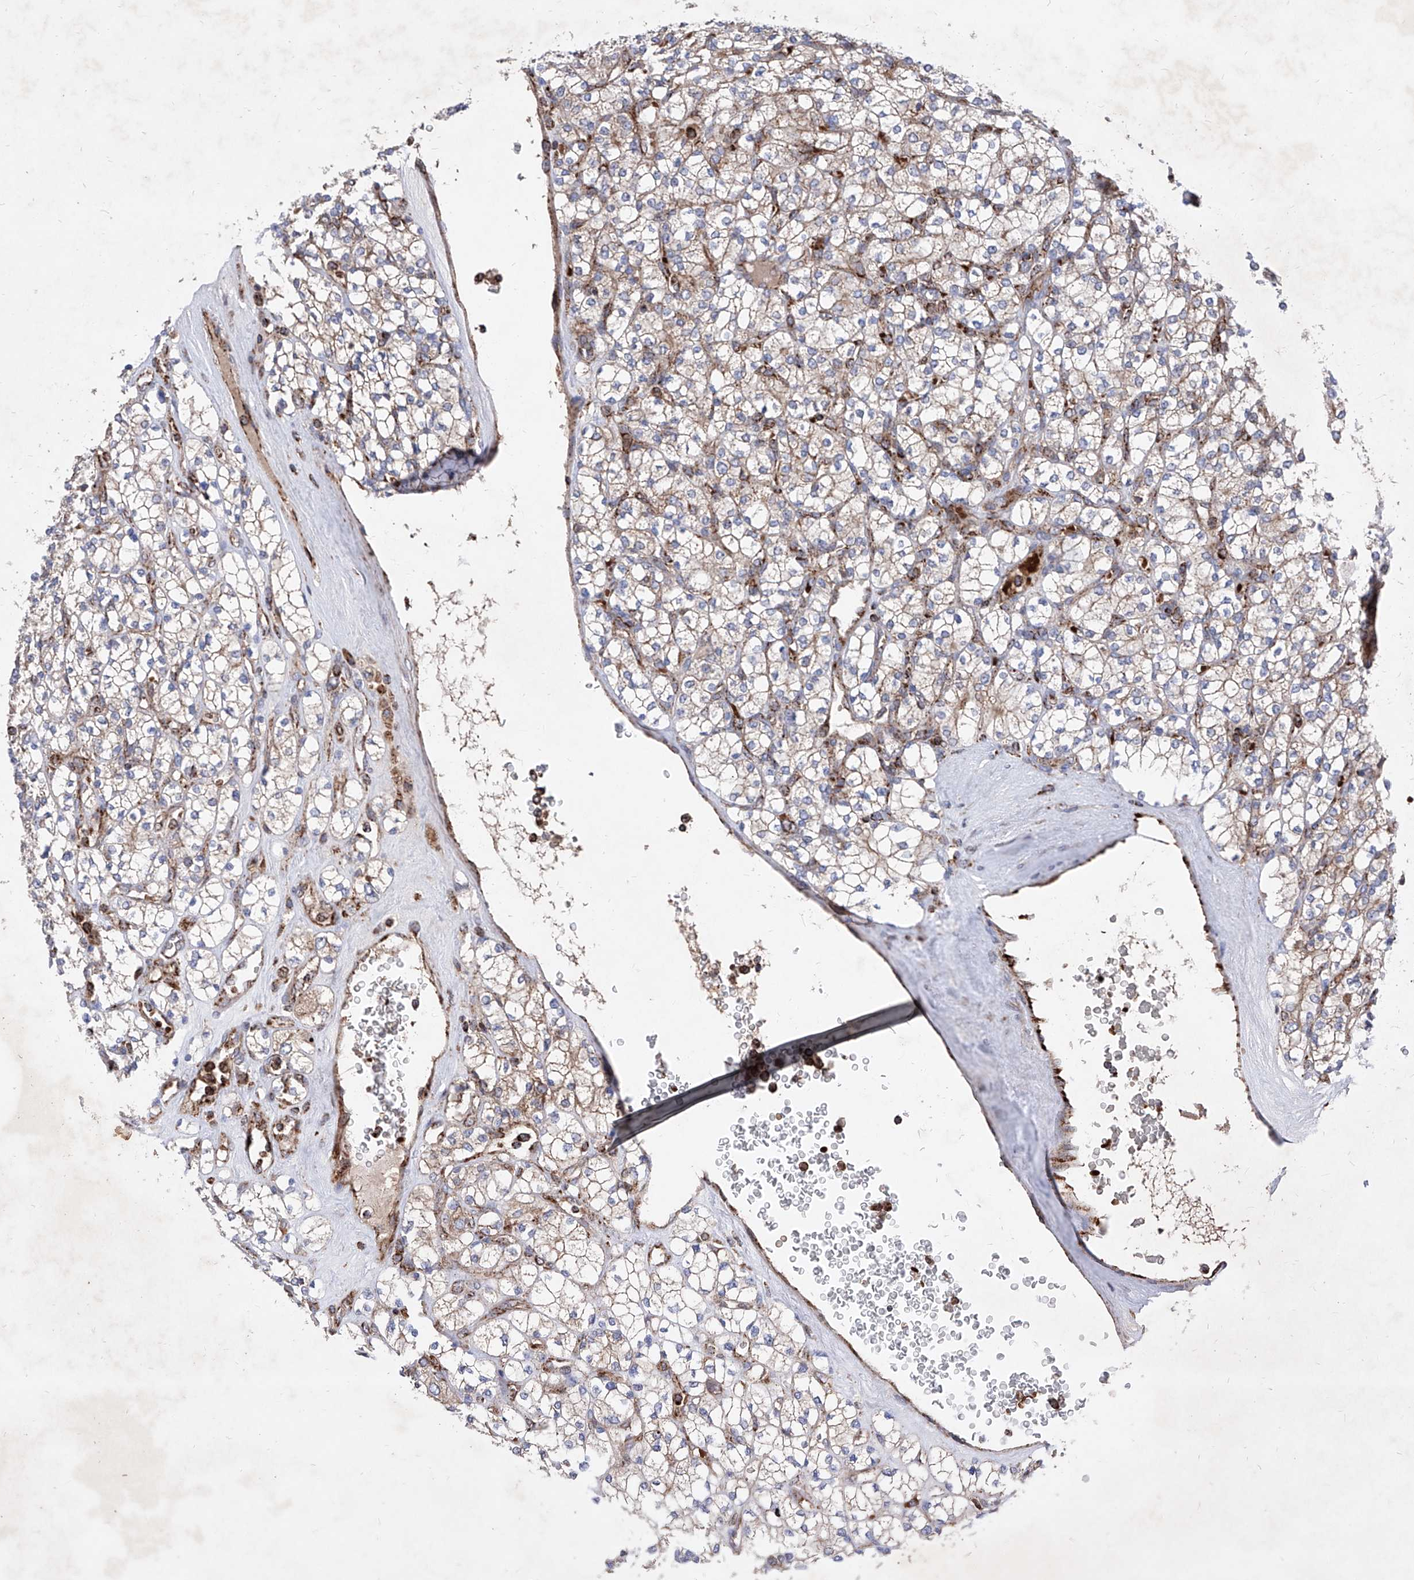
{"staining": {"intensity": "weak", "quantity": "25%-75%", "location": "cytoplasmic/membranous"}, "tissue": "renal cancer", "cell_type": "Tumor cells", "image_type": "cancer", "snomed": [{"axis": "morphology", "description": "Adenocarcinoma, NOS"}, {"axis": "topography", "description": "Kidney"}], "caption": "Tumor cells reveal low levels of weak cytoplasmic/membranous positivity in approximately 25%-75% of cells in renal cancer.", "gene": "SEMA6A", "patient": {"sex": "male", "age": 77}}